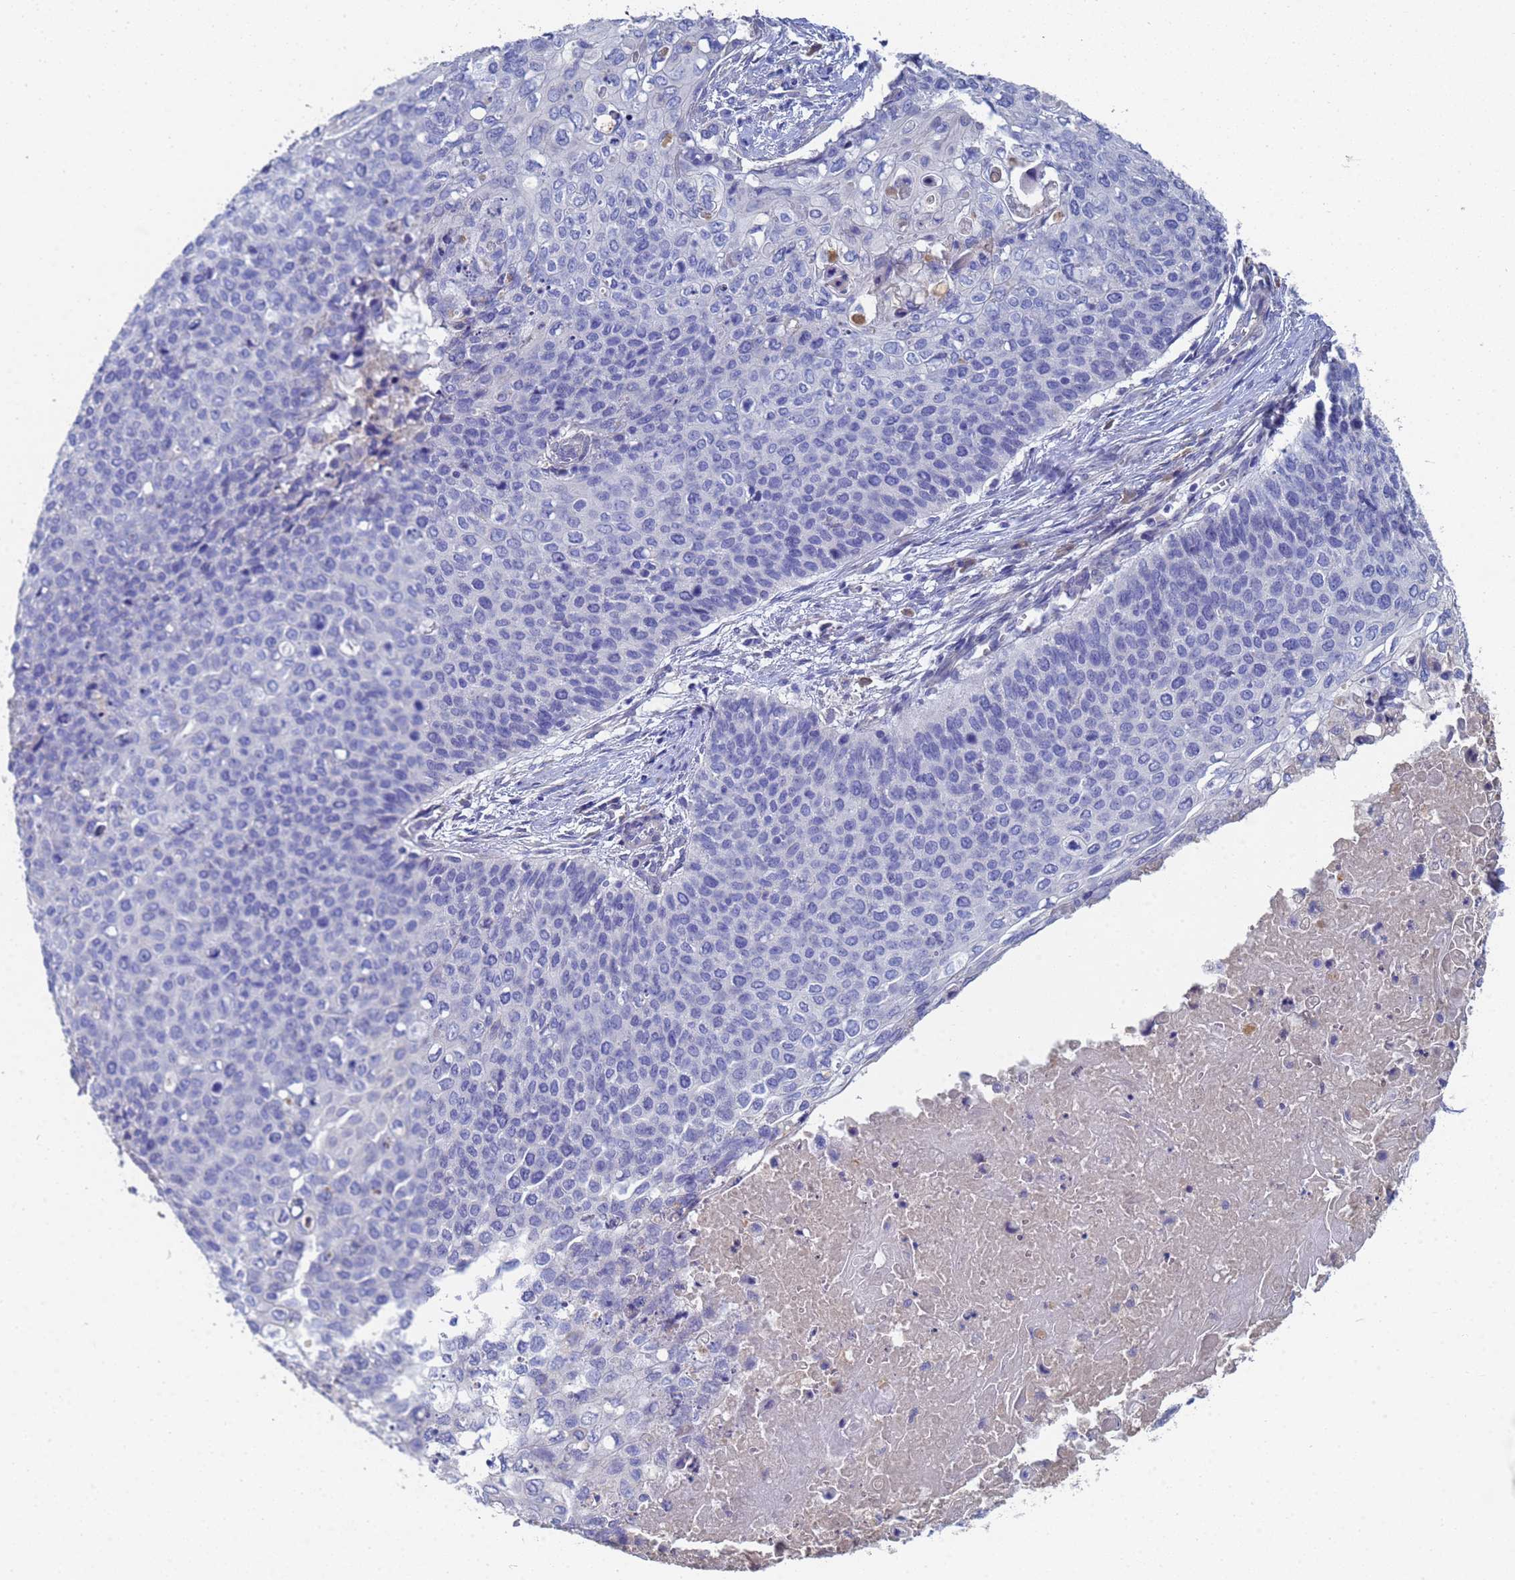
{"staining": {"intensity": "negative", "quantity": "none", "location": "none"}, "tissue": "cervical cancer", "cell_type": "Tumor cells", "image_type": "cancer", "snomed": [{"axis": "morphology", "description": "Squamous cell carcinoma, NOS"}, {"axis": "topography", "description": "Cervix"}], "caption": "There is no significant positivity in tumor cells of cervical cancer. Nuclei are stained in blue.", "gene": "LBX2", "patient": {"sex": "female", "age": 39}}